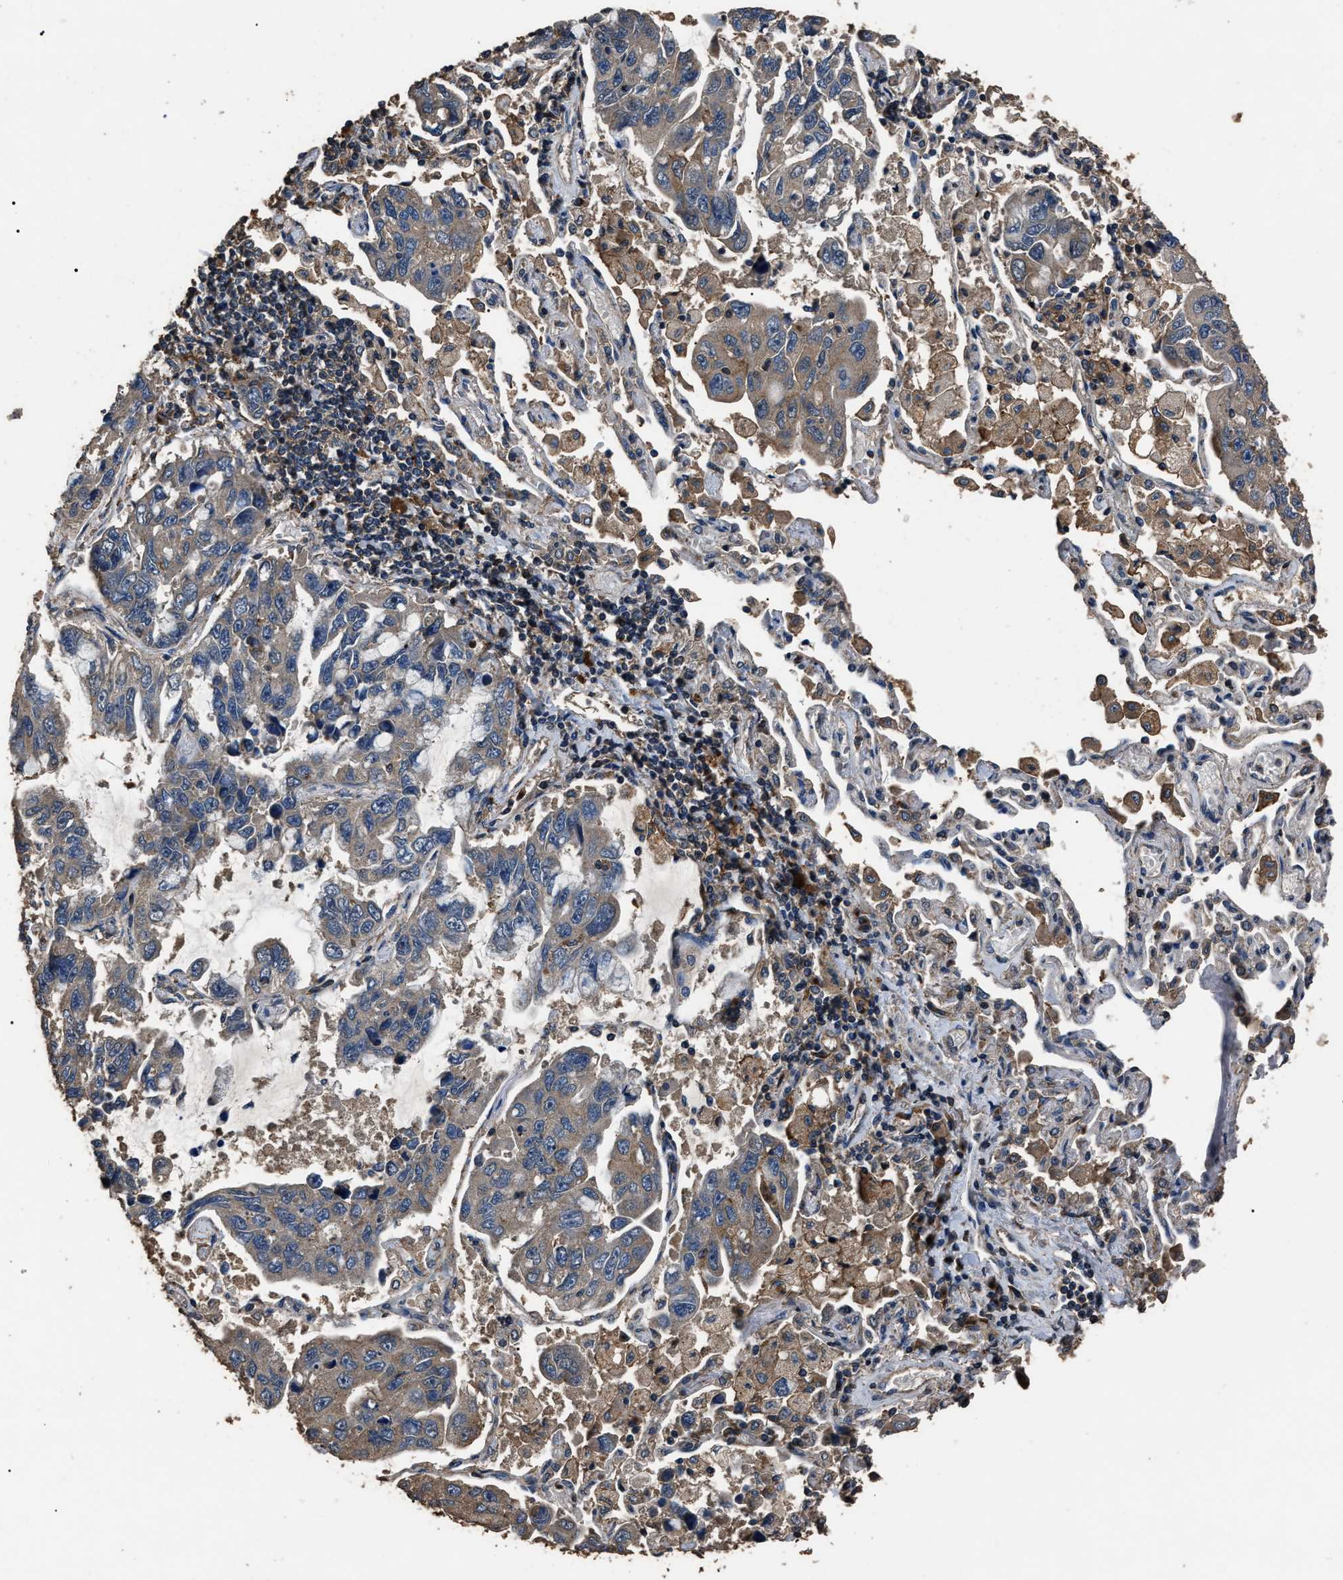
{"staining": {"intensity": "weak", "quantity": "25%-75%", "location": "cytoplasmic/membranous"}, "tissue": "lung cancer", "cell_type": "Tumor cells", "image_type": "cancer", "snomed": [{"axis": "morphology", "description": "Adenocarcinoma, NOS"}, {"axis": "topography", "description": "Lung"}], "caption": "Tumor cells demonstrate weak cytoplasmic/membranous staining in about 25%-75% of cells in lung cancer.", "gene": "RNF216", "patient": {"sex": "male", "age": 64}}